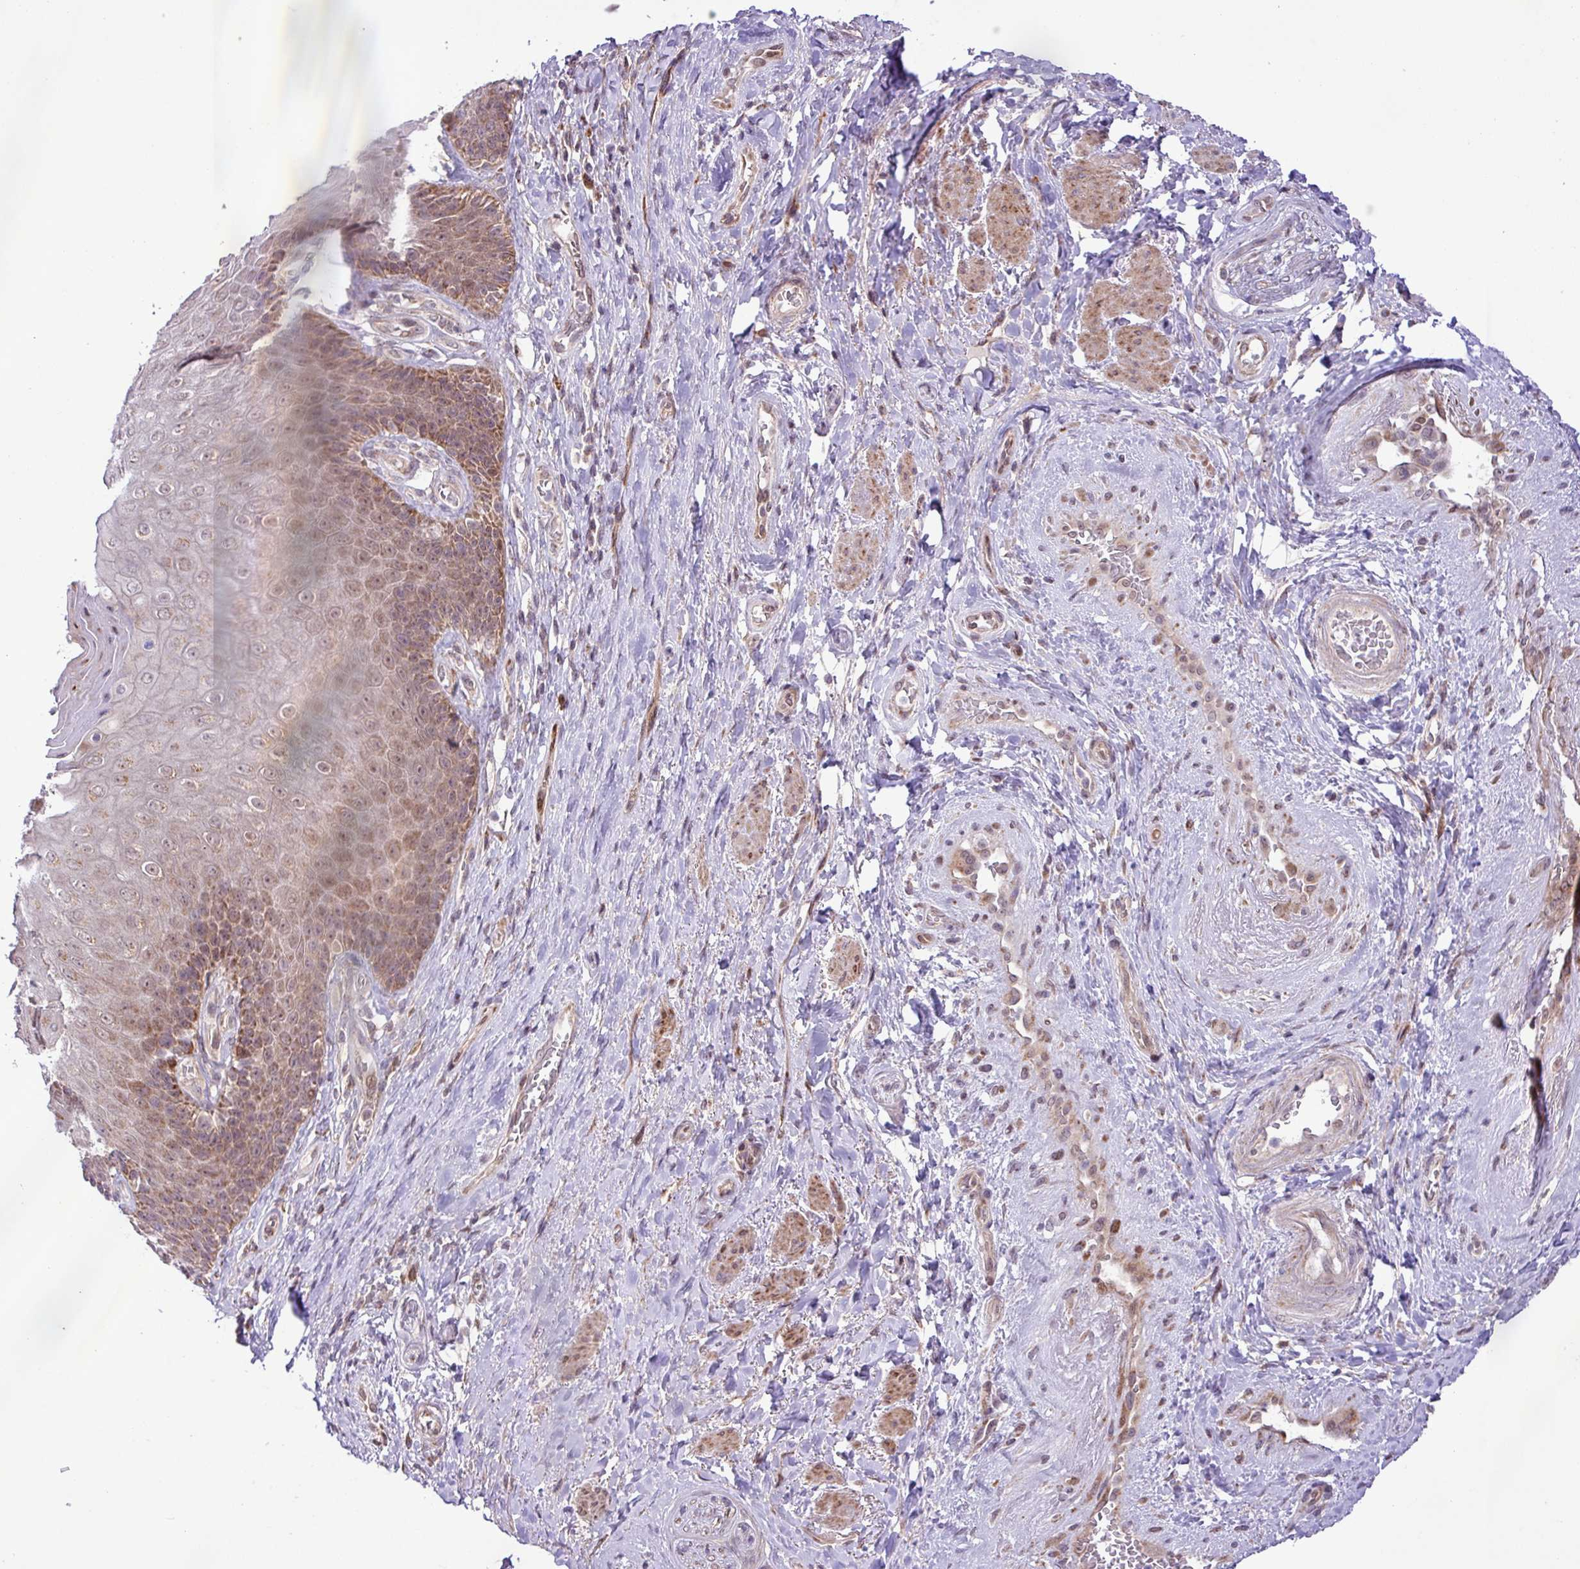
{"staining": {"intensity": "moderate", "quantity": ">75%", "location": "cytoplasmic/membranous"}, "tissue": "skin", "cell_type": "Epidermal cells", "image_type": "normal", "snomed": [{"axis": "morphology", "description": "Normal tissue, NOS"}, {"axis": "topography", "description": "Anal"}, {"axis": "topography", "description": "Peripheral nerve tissue"}], "caption": "Protein expression analysis of unremarkable human skin reveals moderate cytoplasmic/membranous expression in about >75% of epidermal cells. Ihc stains the protein of interest in brown and the nuclei are stained blue.", "gene": "B3GNT9", "patient": {"sex": "male", "age": 53}}